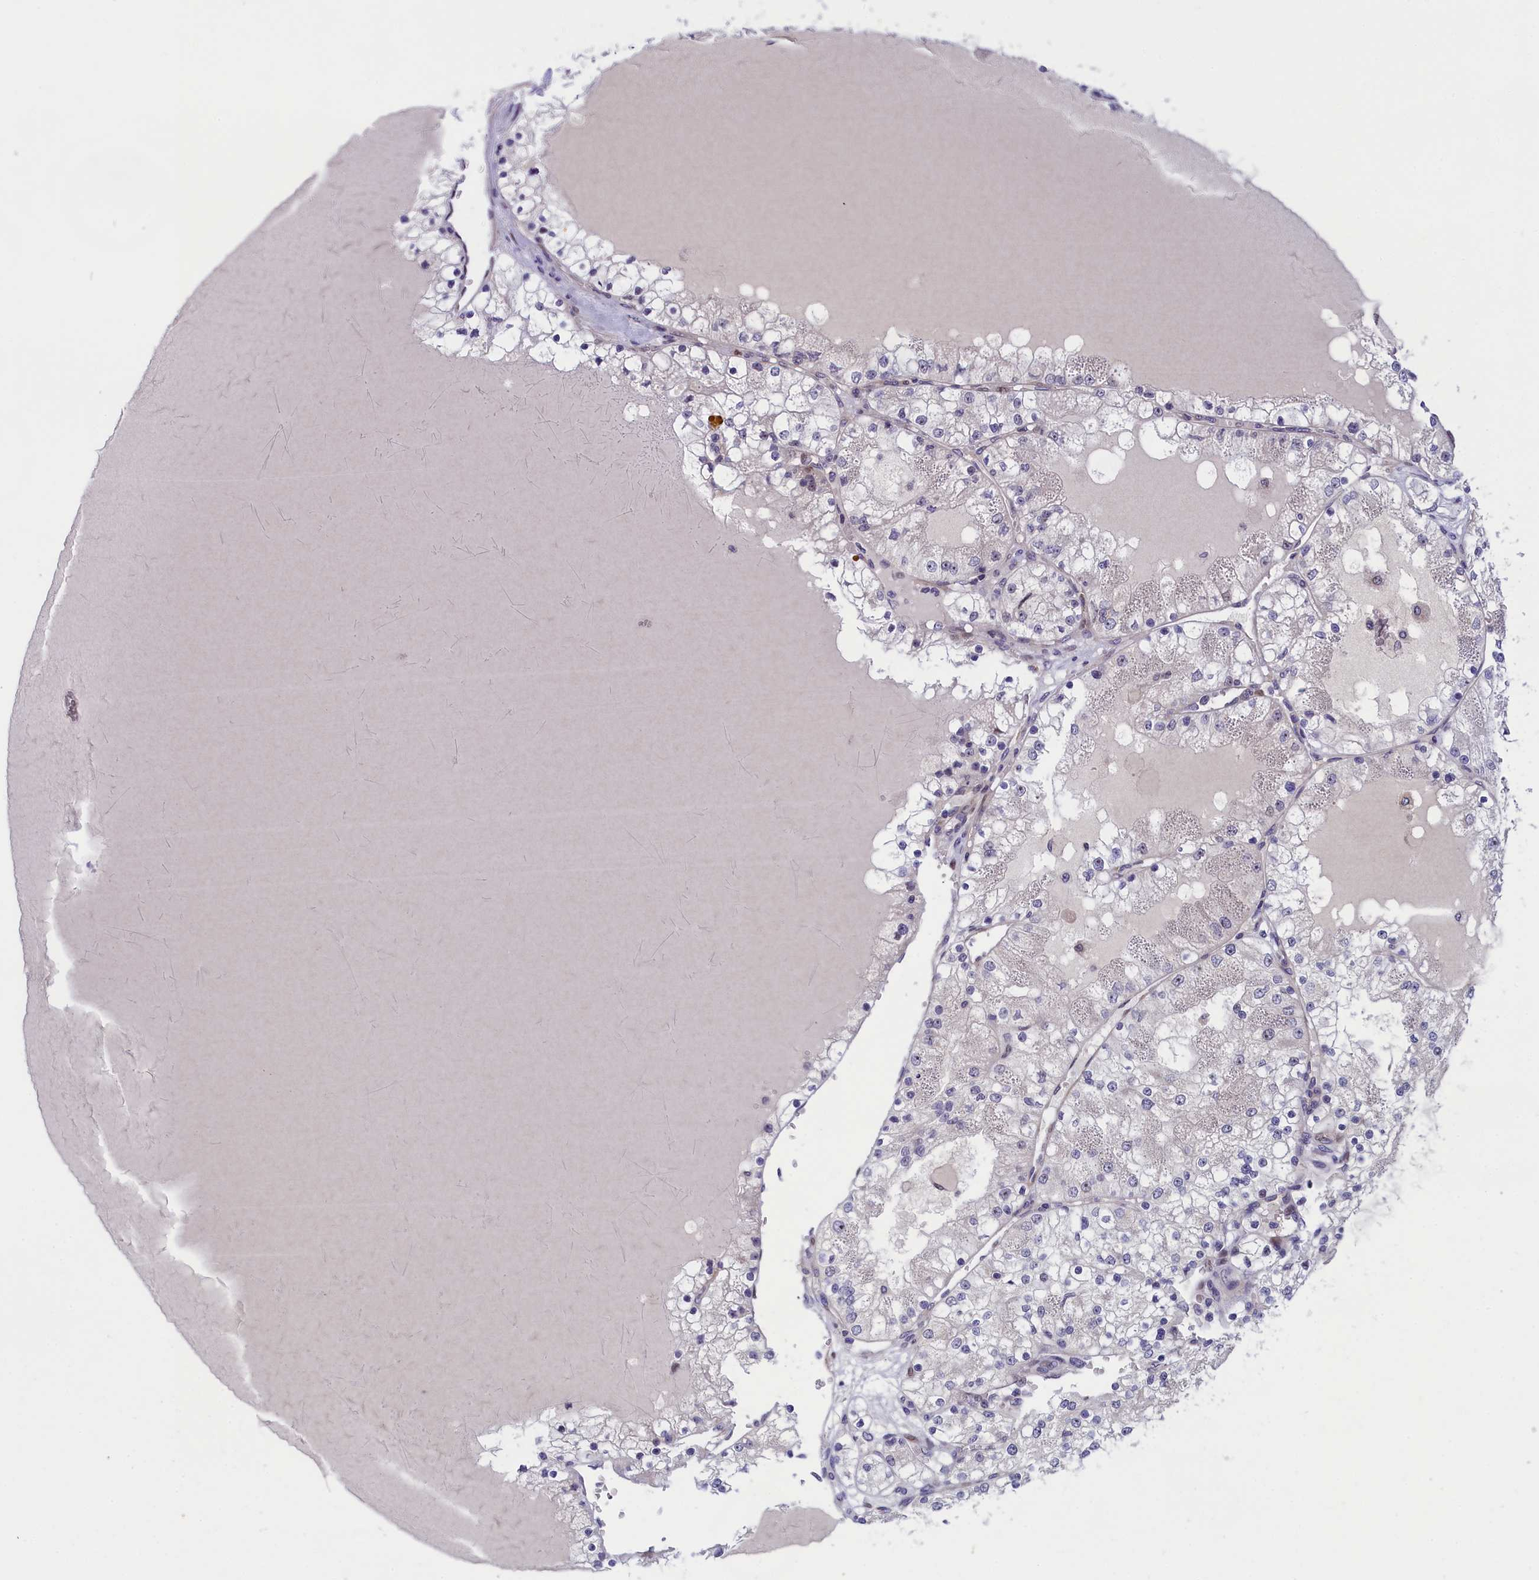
{"staining": {"intensity": "negative", "quantity": "none", "location": "none"}, "tissue": "renal cancer", "cell_type": "Tumor cells", "image_type": "cancer", "snomed": [{"axis": "morphology", "description": "Normal tissue, NOS"}, {"axis": "morphology", "description": "Adenocarcinoma, NOS"}, {"axis": "topography", "description": "Kidney"}], "caption": "Protein analysis of adenocarcinoma (renal) displays no significant positivity in tumor cells. The staining is performed using DAB (3,3'-diaminobenzidine) brown chromogen with nuclei counter-stained in using hematoxylin.", "gene": "ANKRD34B", "patient": {"sex": "male", "age": 68}}